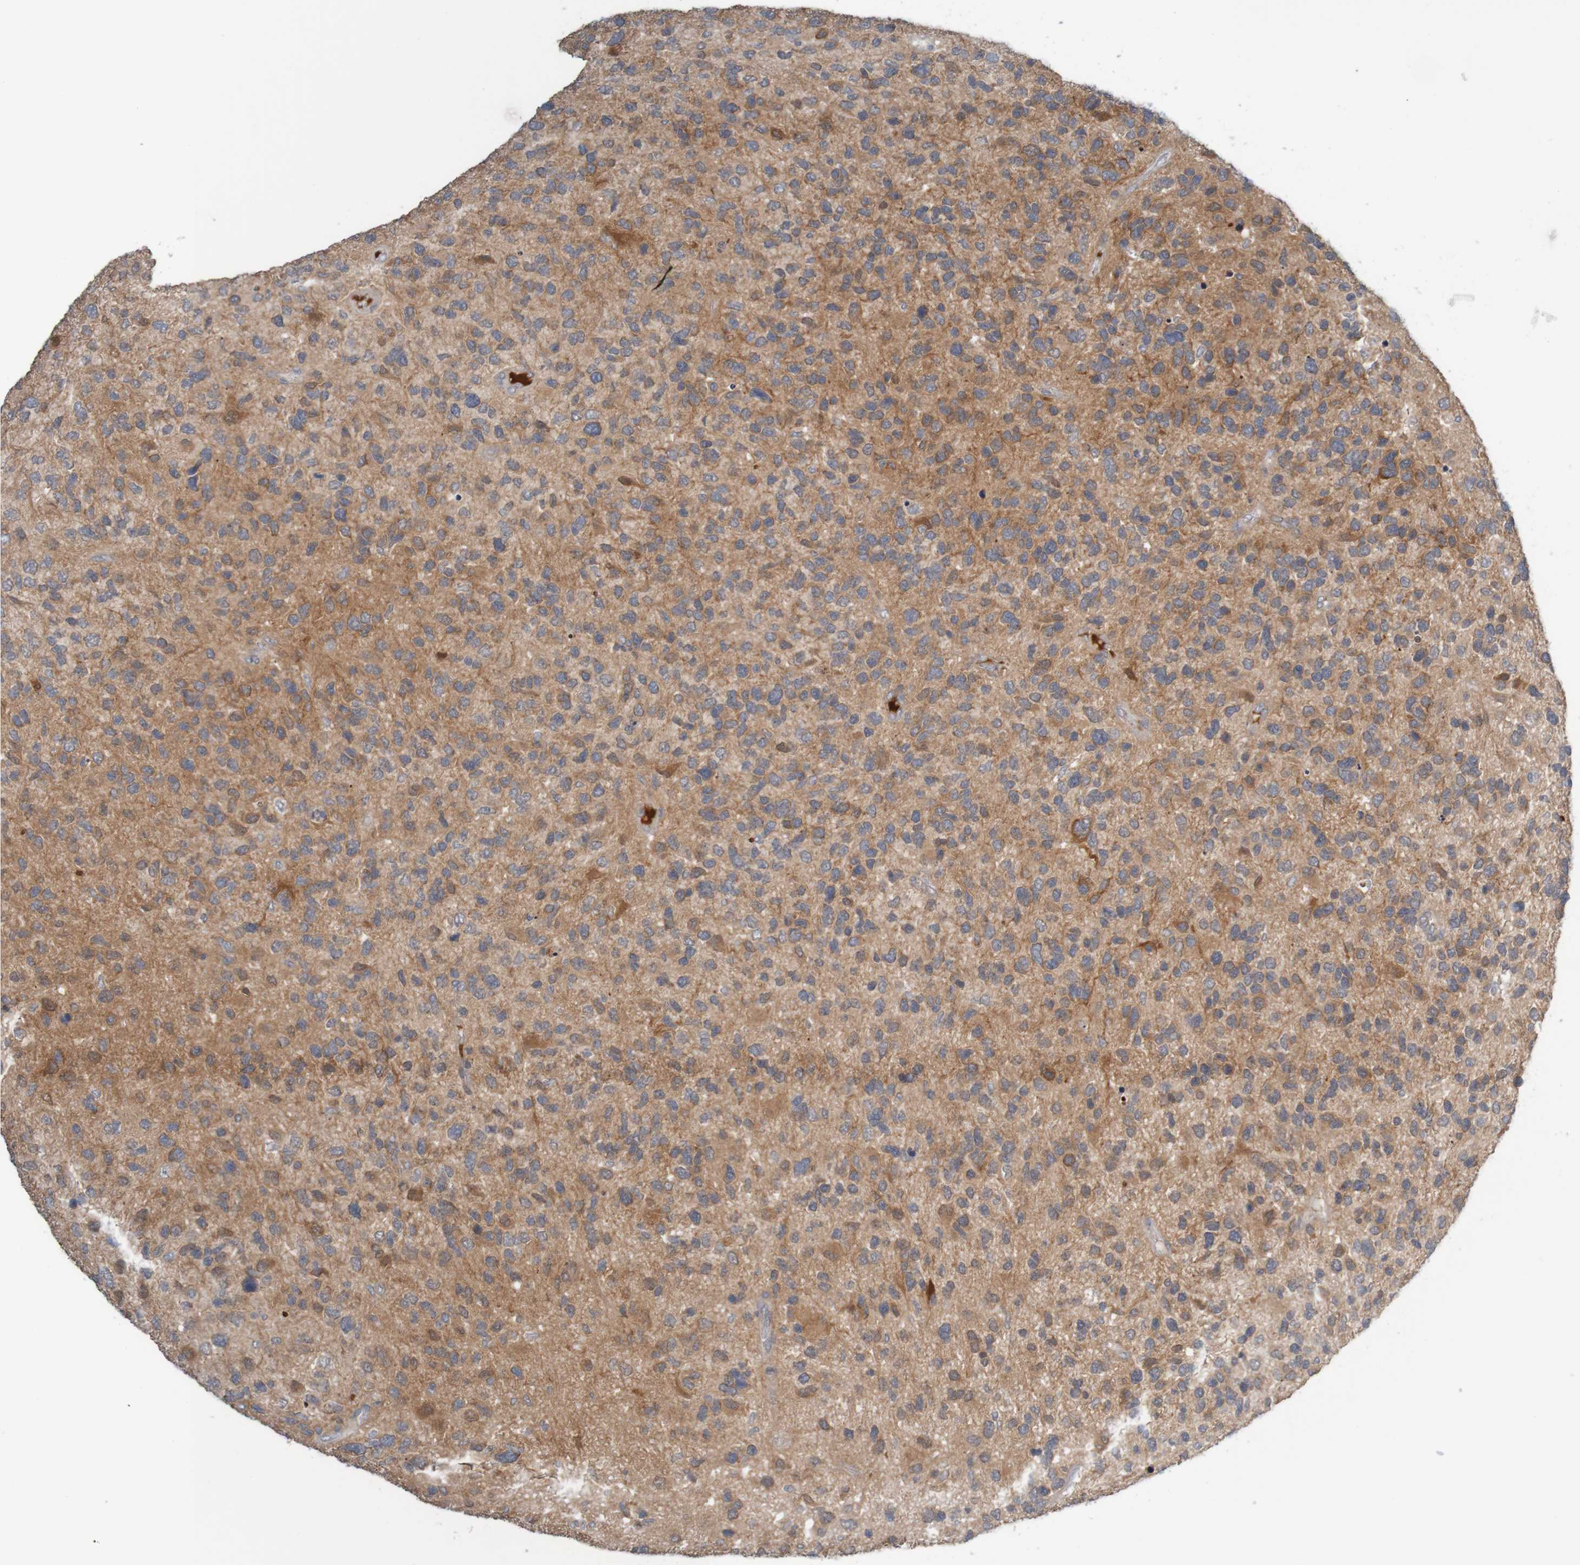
{"staining": {"intensity": "moderate", "quantity": "25%-75%", "location": "cytoplasmic/membranous"}, "tissue": "glioma", "cell_type": "Tumor cells", "image_type": "cancer", "snomed": [{"axis": "morphology", "description": "Glioma, malignant, High grade"}, {"axis": "topography", "description": "Brain"}], "caption": "IHC of glioma exhibits medium levels of moderate cytoplasmic/membranous expression in about 25%-75% of tumor cells.", "gene": "ANKK1", "patient": {"sex": "female", "age": 58}}